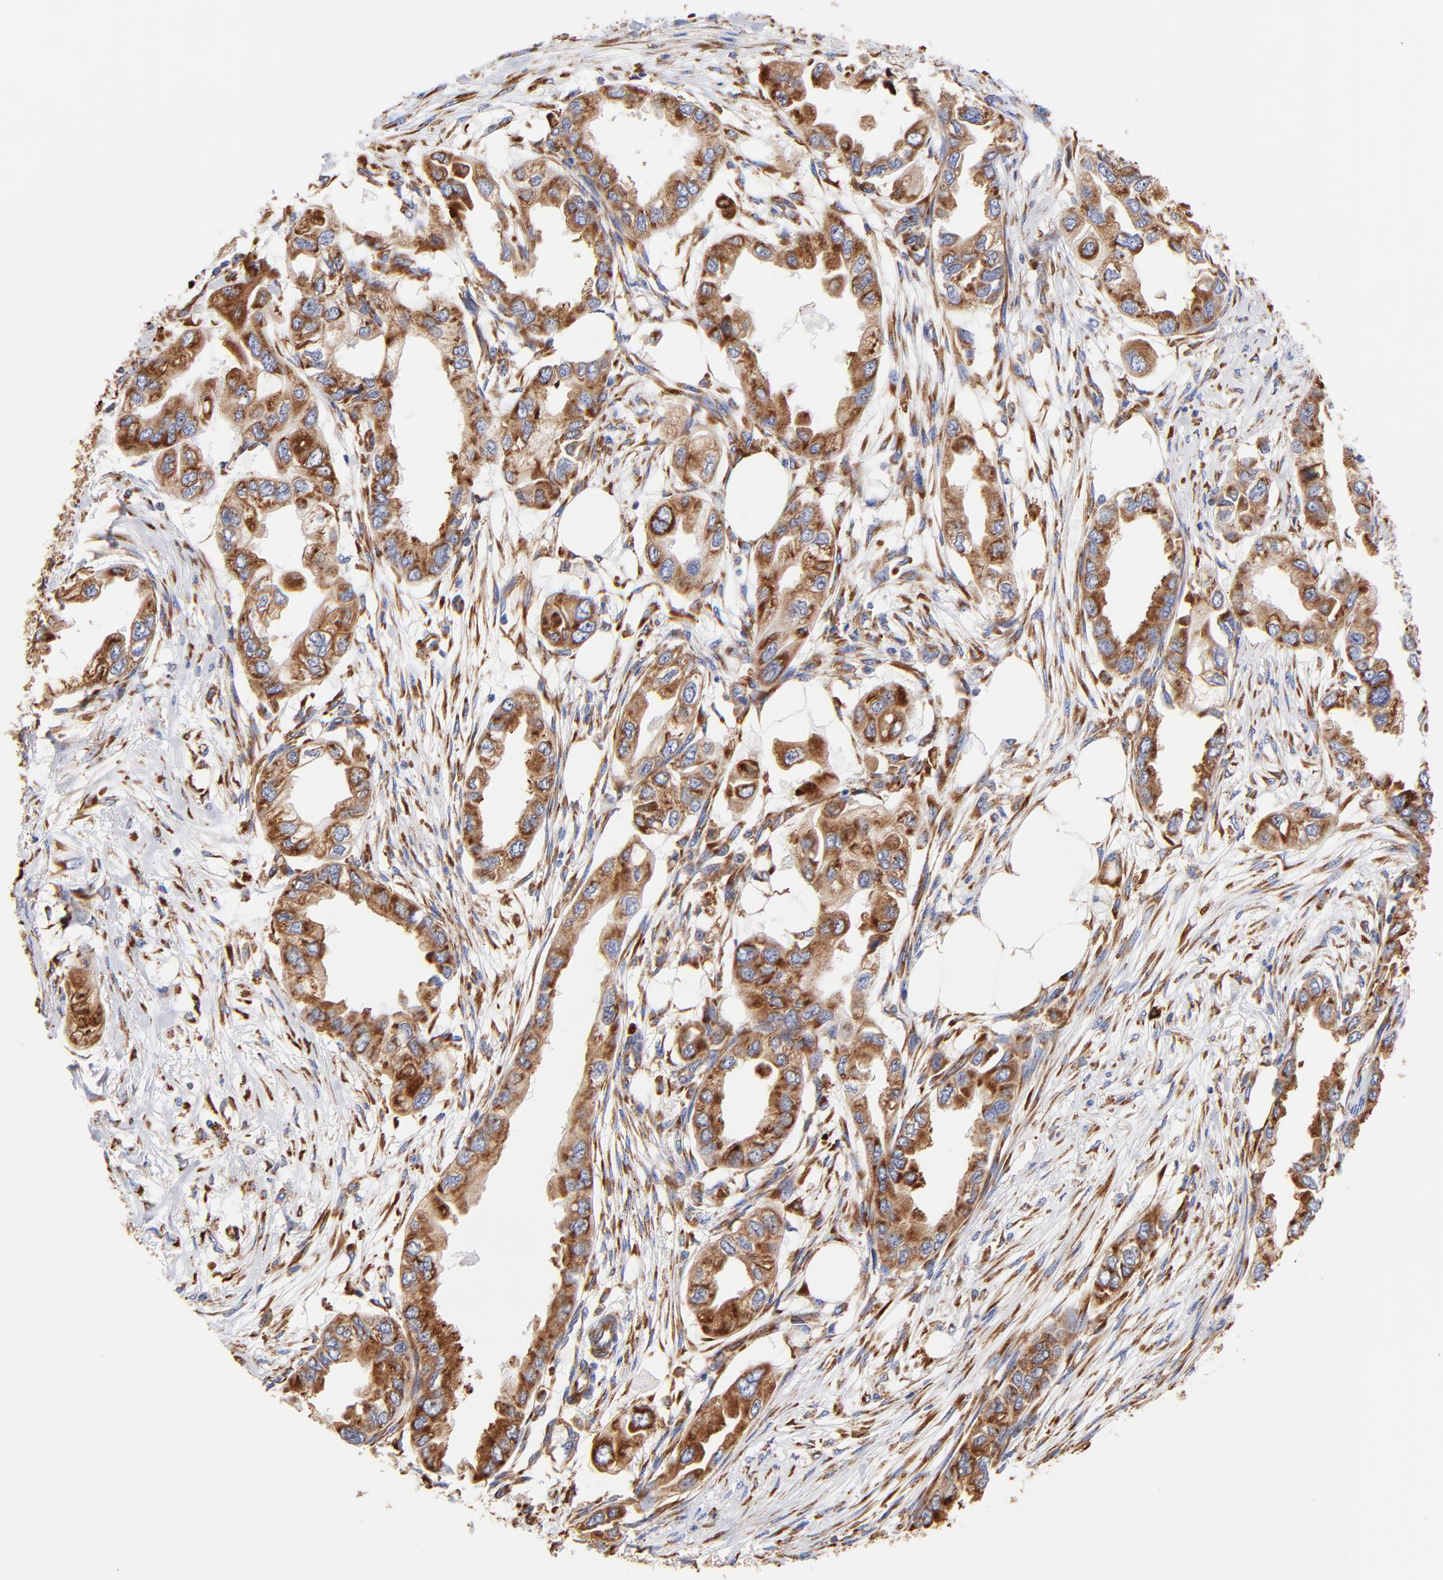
{"staining": {"intensity": "strong", "quantity": ">75%", "location": "cytoplasmic/membranous"}, "tissue": "endometrial cancer", "cell_type": "Tumor cells", "image_type": "cancer", "snomed": [{"axis": "morphology", "description": "Adenocarcinoma, NOS"}, {"axis": "topography", "description": "Endometrium"}], "caption": "Immunohistochemistry (IHC) of human endometrial cancer exhibits high levels of strong cytoplasmic/membranous staining in approximately >75% of tumor cells. (DAB (3,3'-diaminobenzidine) = brown stain, brightfield microscopy at high magnification).", "gene": "RPL27", "patient": {"sex": "female", "age": 67}}